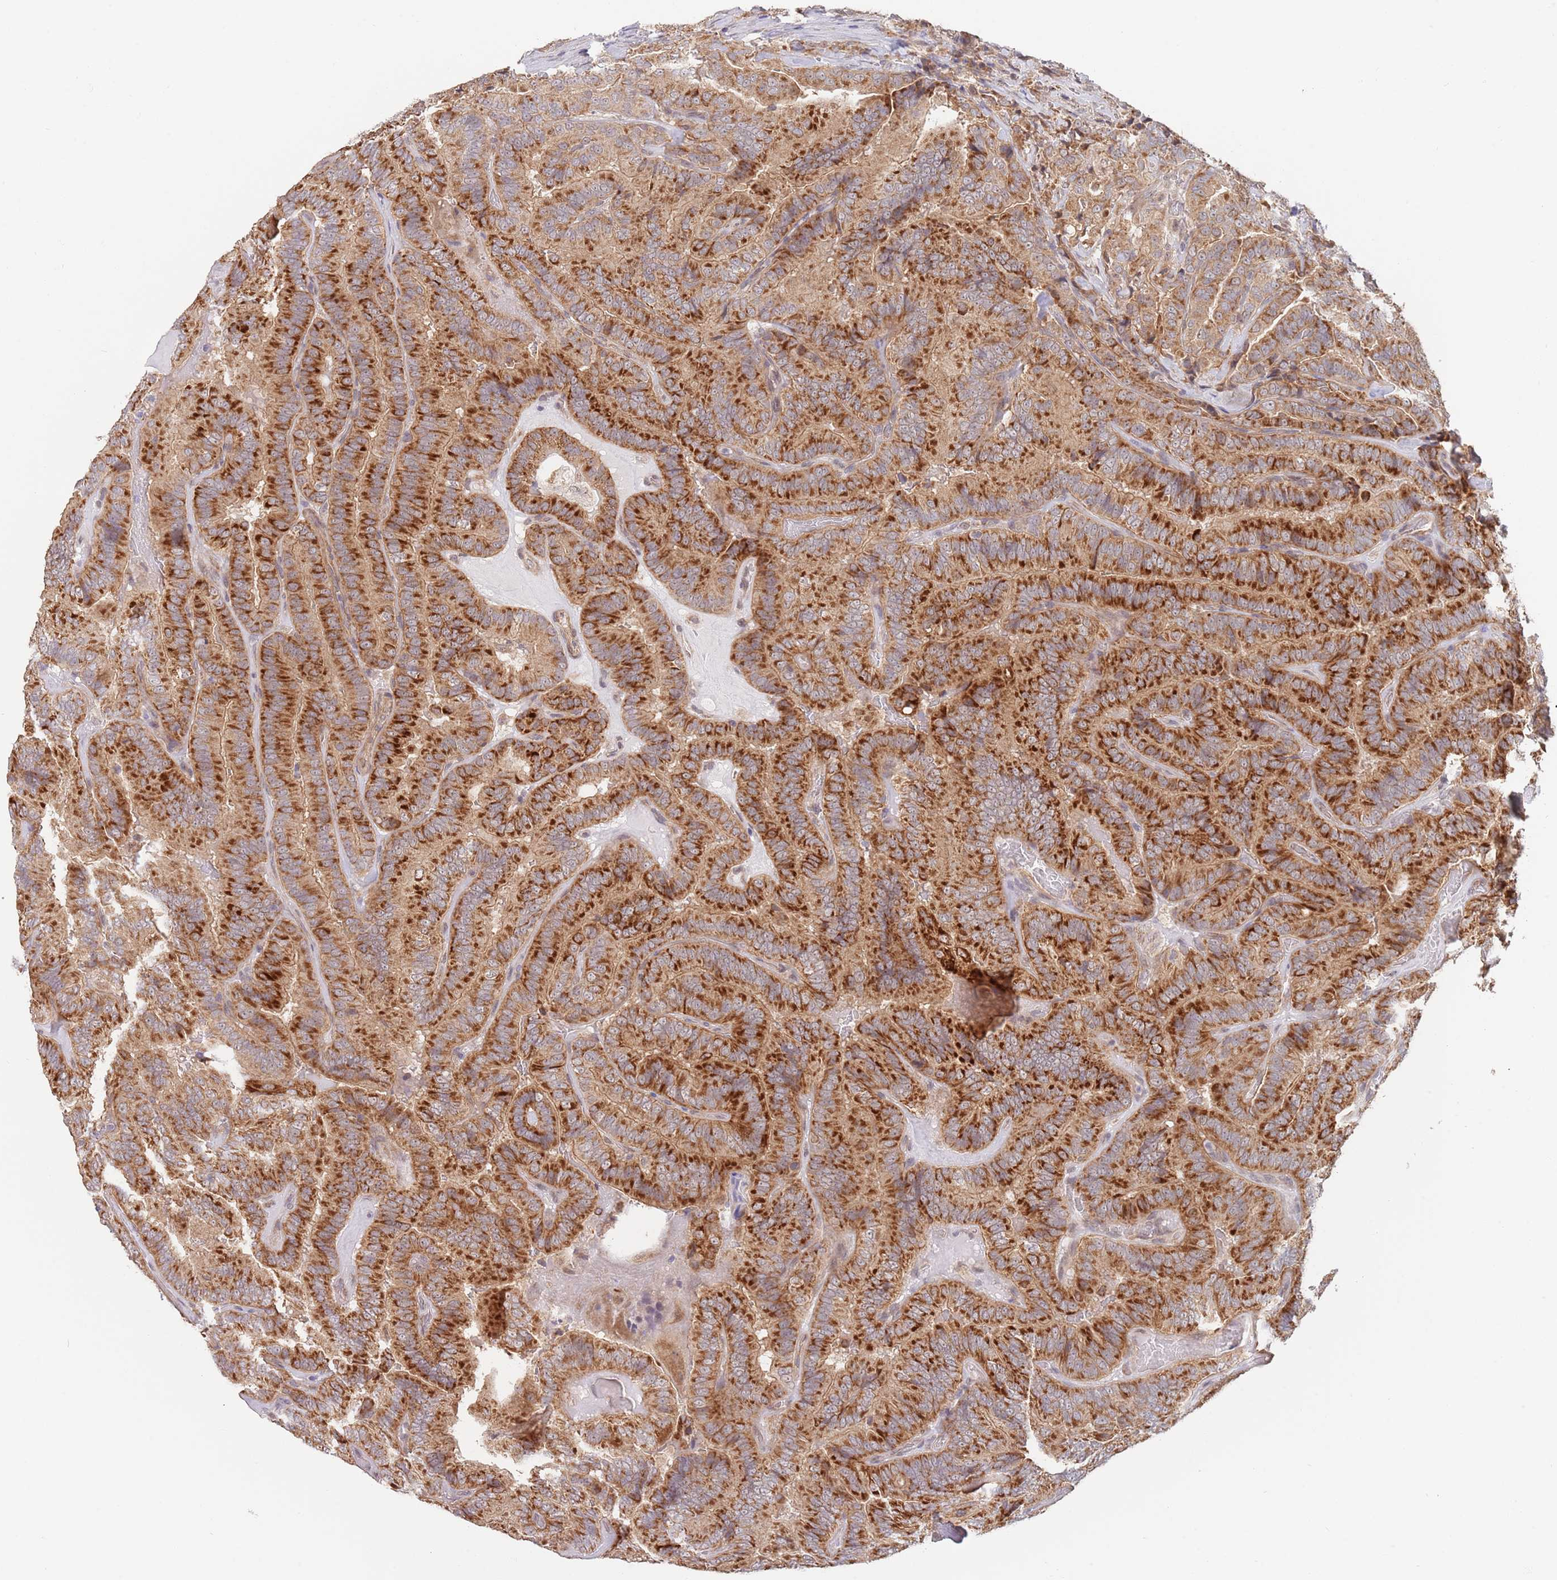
{"staining": {"intensity": "strong", "quantity": ">75%", "location": "cytoplasmic/membranous"}, "tissue": "thyroid cancer", "cell_type": "Tumor cells", "image_type": "cancer", "snomed": [{"axis": "morphology", "description": "Papillary adenocarcinoma, NOS"}, {"axis": "topography", "description": "Thyroid gland"}], "caption": "The histopathology image reveals staining of thyroid papillary adenocarcinoma, revealing strong cytoplasmic/membranous protein staining (brown color) within tumor cells.", "gene": "UQCC3", "patient": {"sex": "male", "age": 61}}